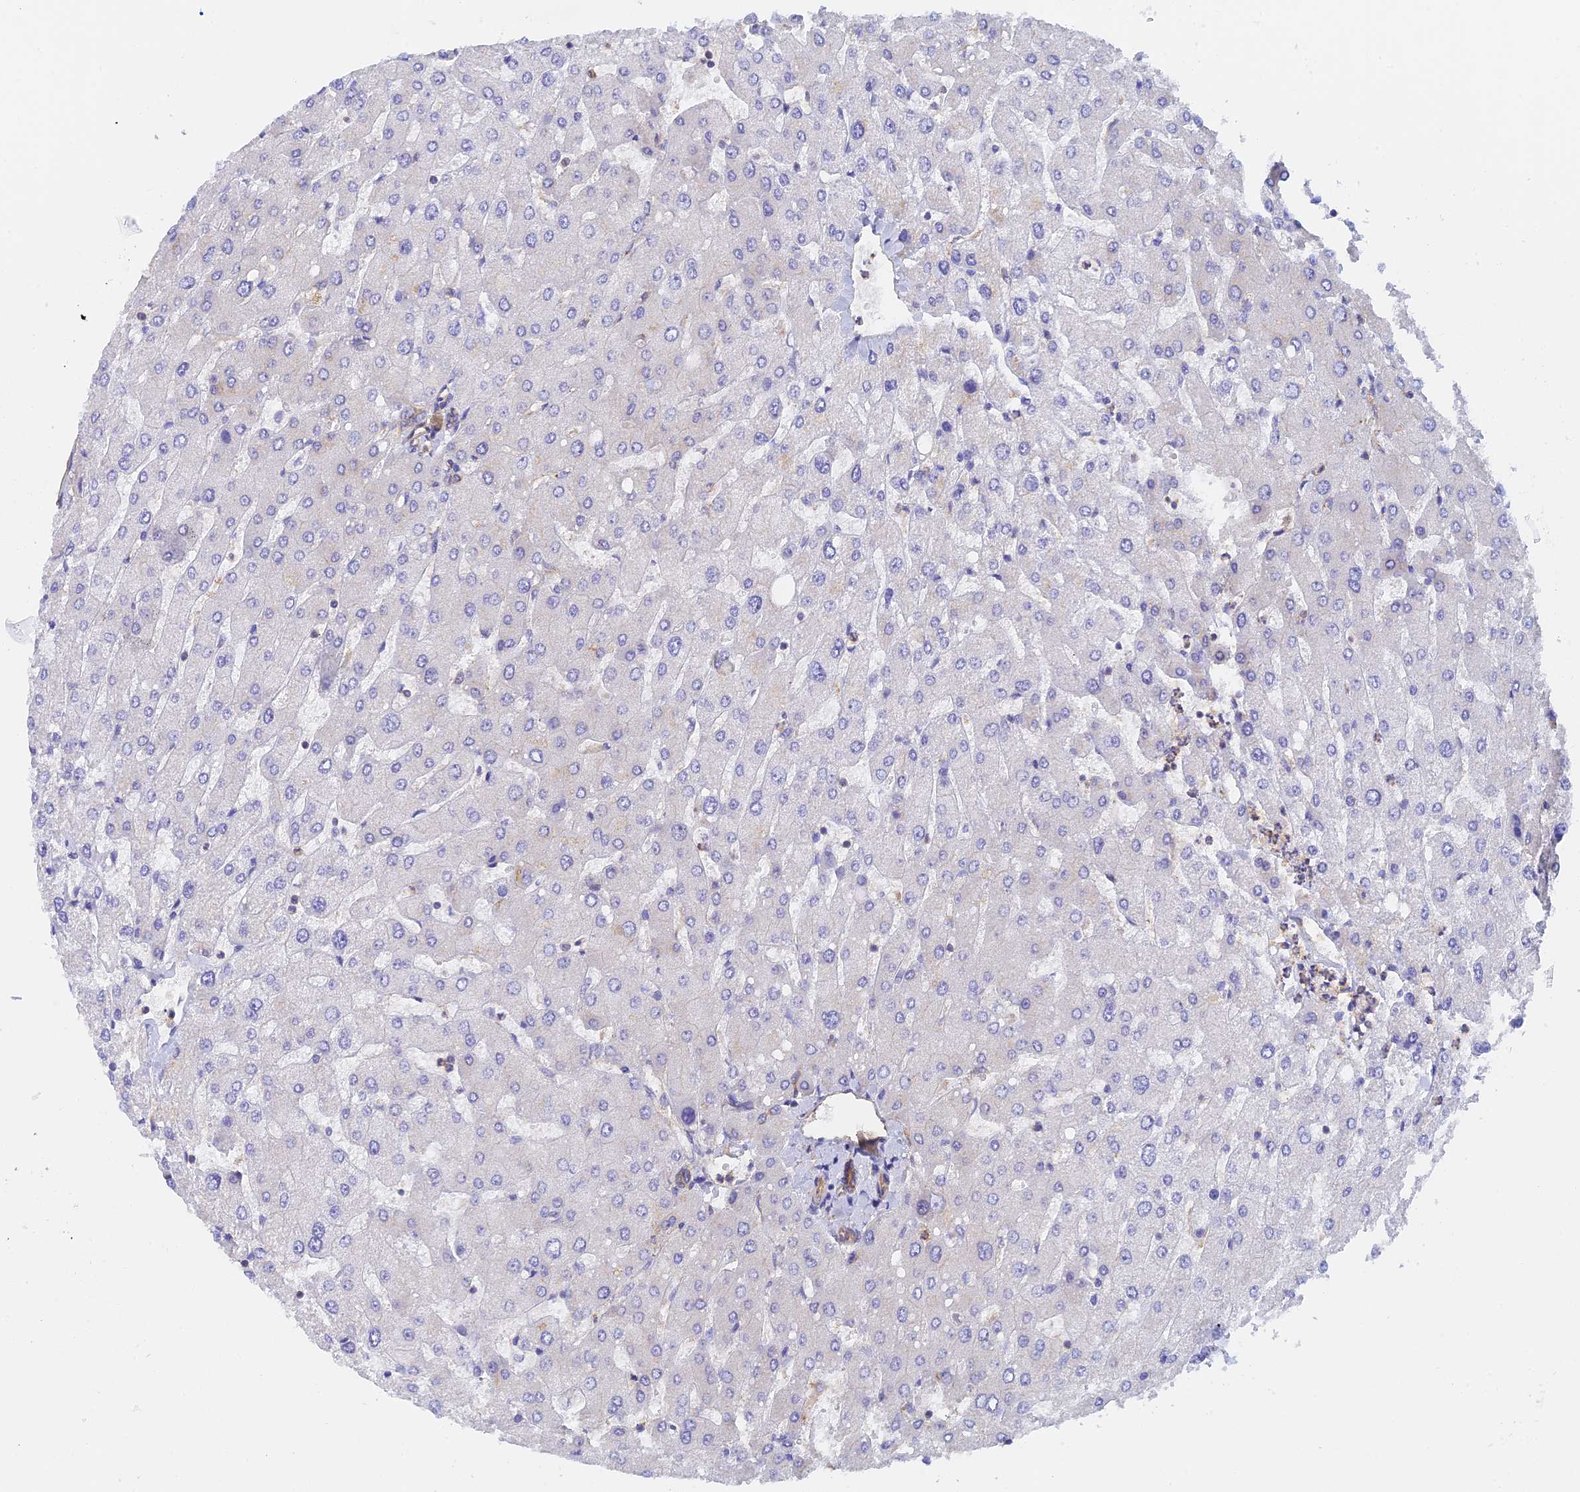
{"staining": {"intensity": "moderate", "quantity": "25%-75%", "location": "cytoplasmic/membranous"}, "tissue": "liver", "cell_type": "Cholangiocytes", "image_type": "normal", "snomed": [{"axis": "morphology", "description": "Normal tissue, NOS"}, {"axis": "topography", "description": "Liver"}], "caption": "This photomicrograph demonstrates benign liver stained with immunohistochemistry (IHC) to label a protein in brown. The cytoplasmic/membranous of cholangiocytes show moderate positivity for the protein. Nuclei are counter-stained blue.", "gene": "DCTN2", "patient": {"sex": "male", "age": 55}}